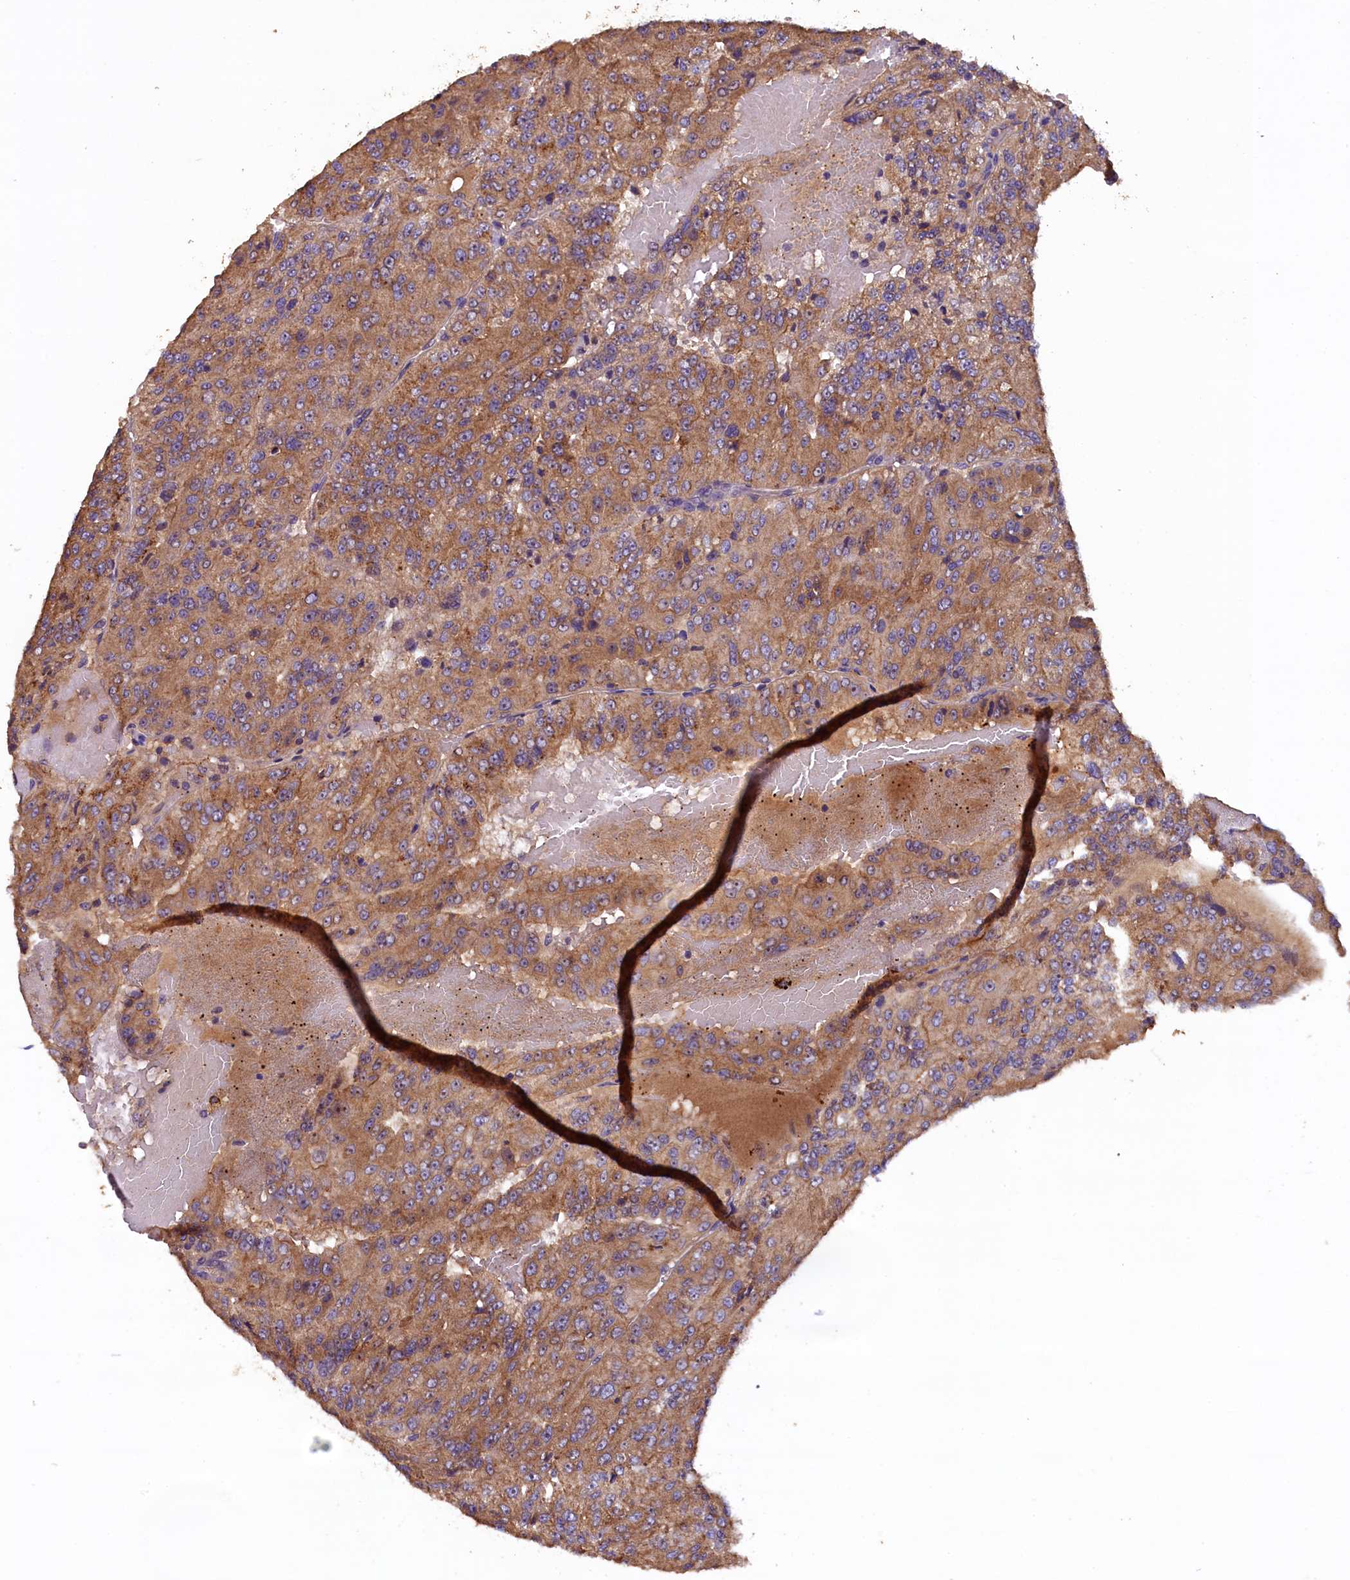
{"staining": {"intensity": "moderate", "quantity": ">75%", "location": "cytoplasmic/membranous"}, "tissue": "renal cancer", "cell_type": "Tumor cells", "image_type": "cancer", "snomed": [{"axis": "morphology", "description": "Adenocarcinoma, NOS"}, {"axis": "topography", "description": "Kidney"}], "caption": "Protein expression analysis of renal adenocarcinoma demonstrates moderate cytoplasmic/membranous staining in approximately >75% of tumor cells.", "gene": "PLXNB1", "patient": {"sex": "female", "age": 63}}